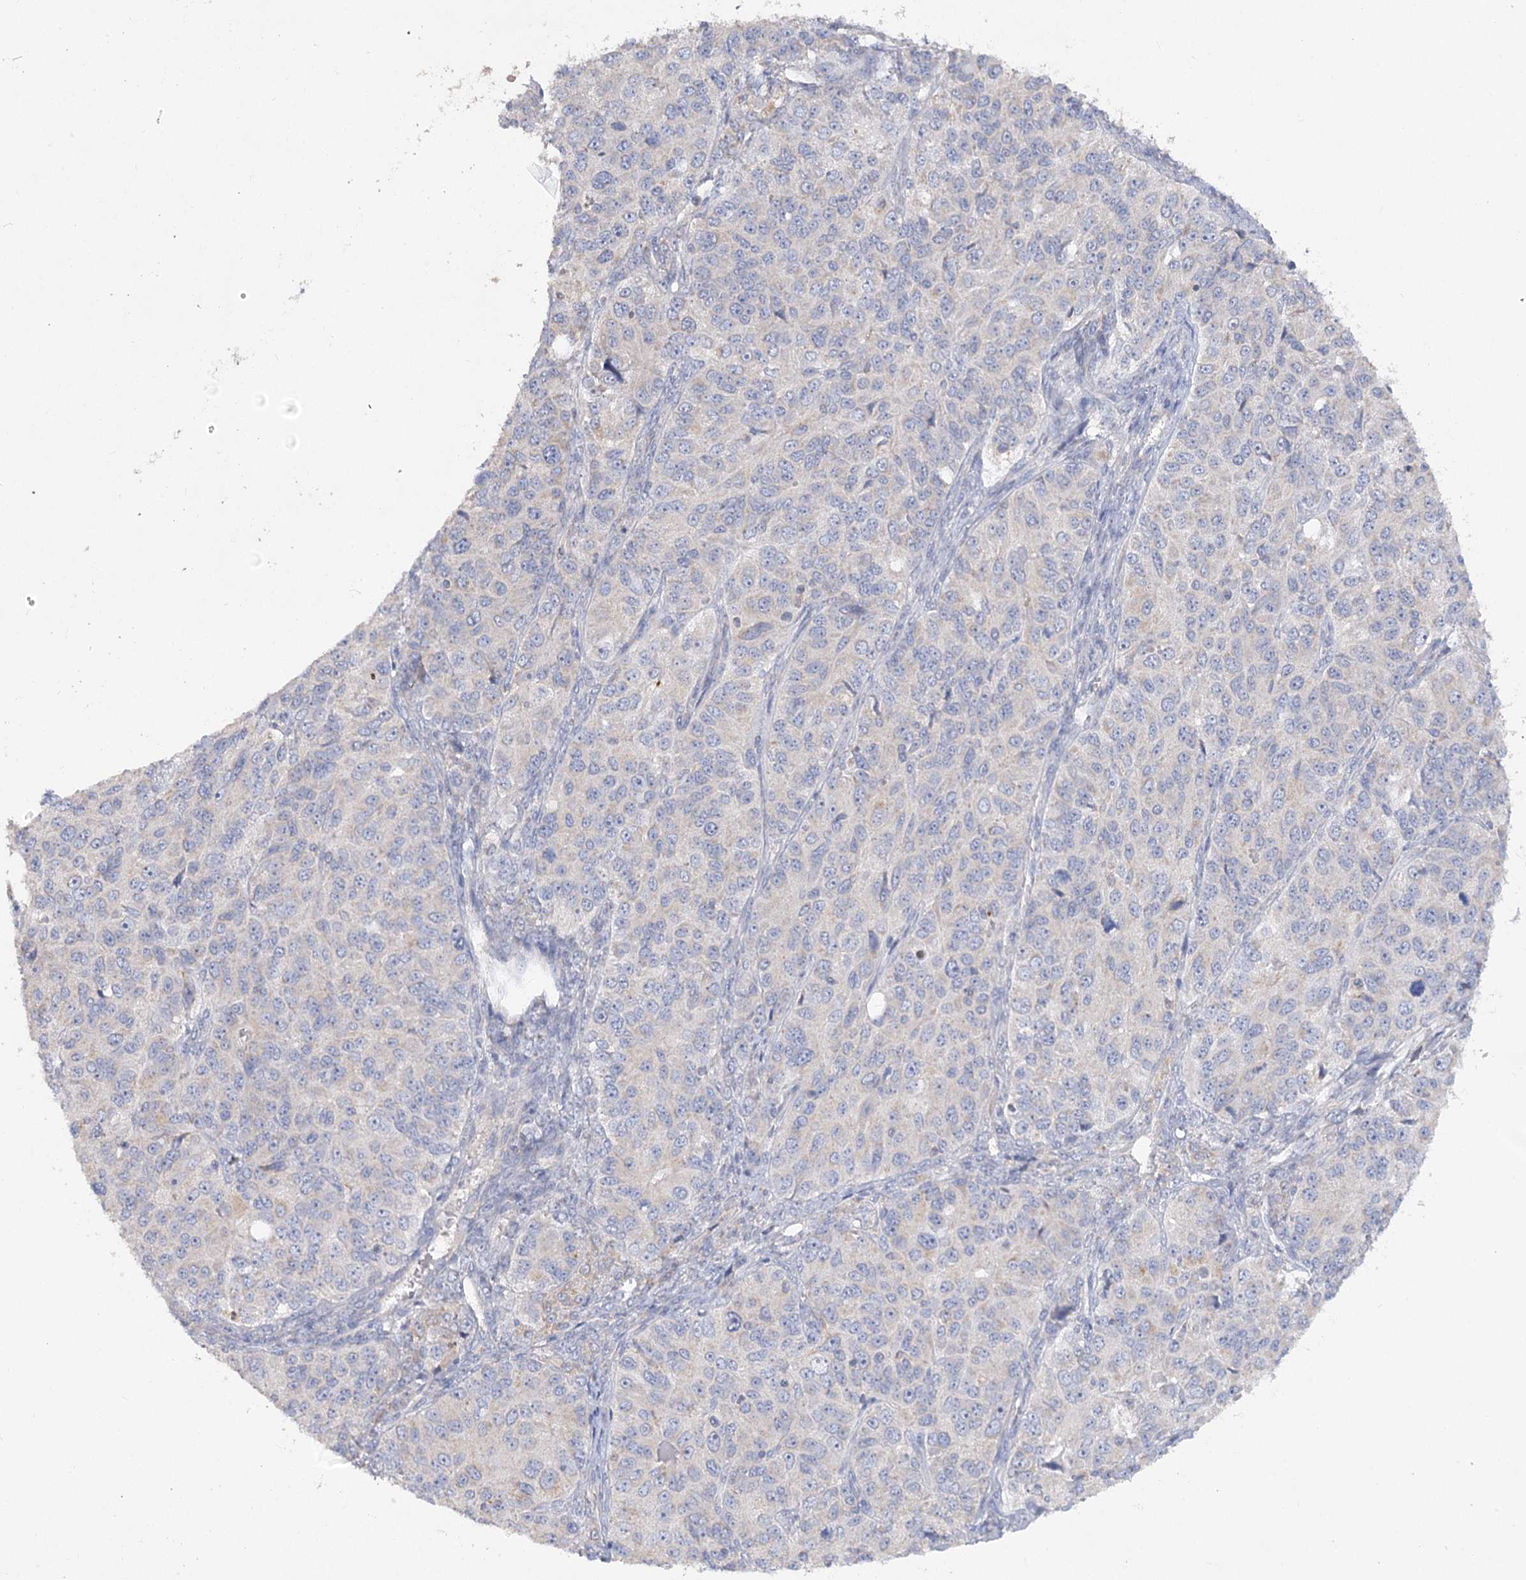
{"staining": {"intensity": "negative", "quantity": "none", "location": "none"}, "tissue": "ovarian cancer", "cell_type": "Tumor cells", "image_type": "cancer", "snomed": [{"axis": "morphology", "description": "Carcinoma, endometroid"}, {"axis": "topography", "description": "Ovary"}], "caption": "Ovarian cancer (endometroid carcinoma) stained for a protein using IHC demonstrates no expression tumor cells.", "gene": "TMEM187", "patient": {"sex": "female", "age": 51}}